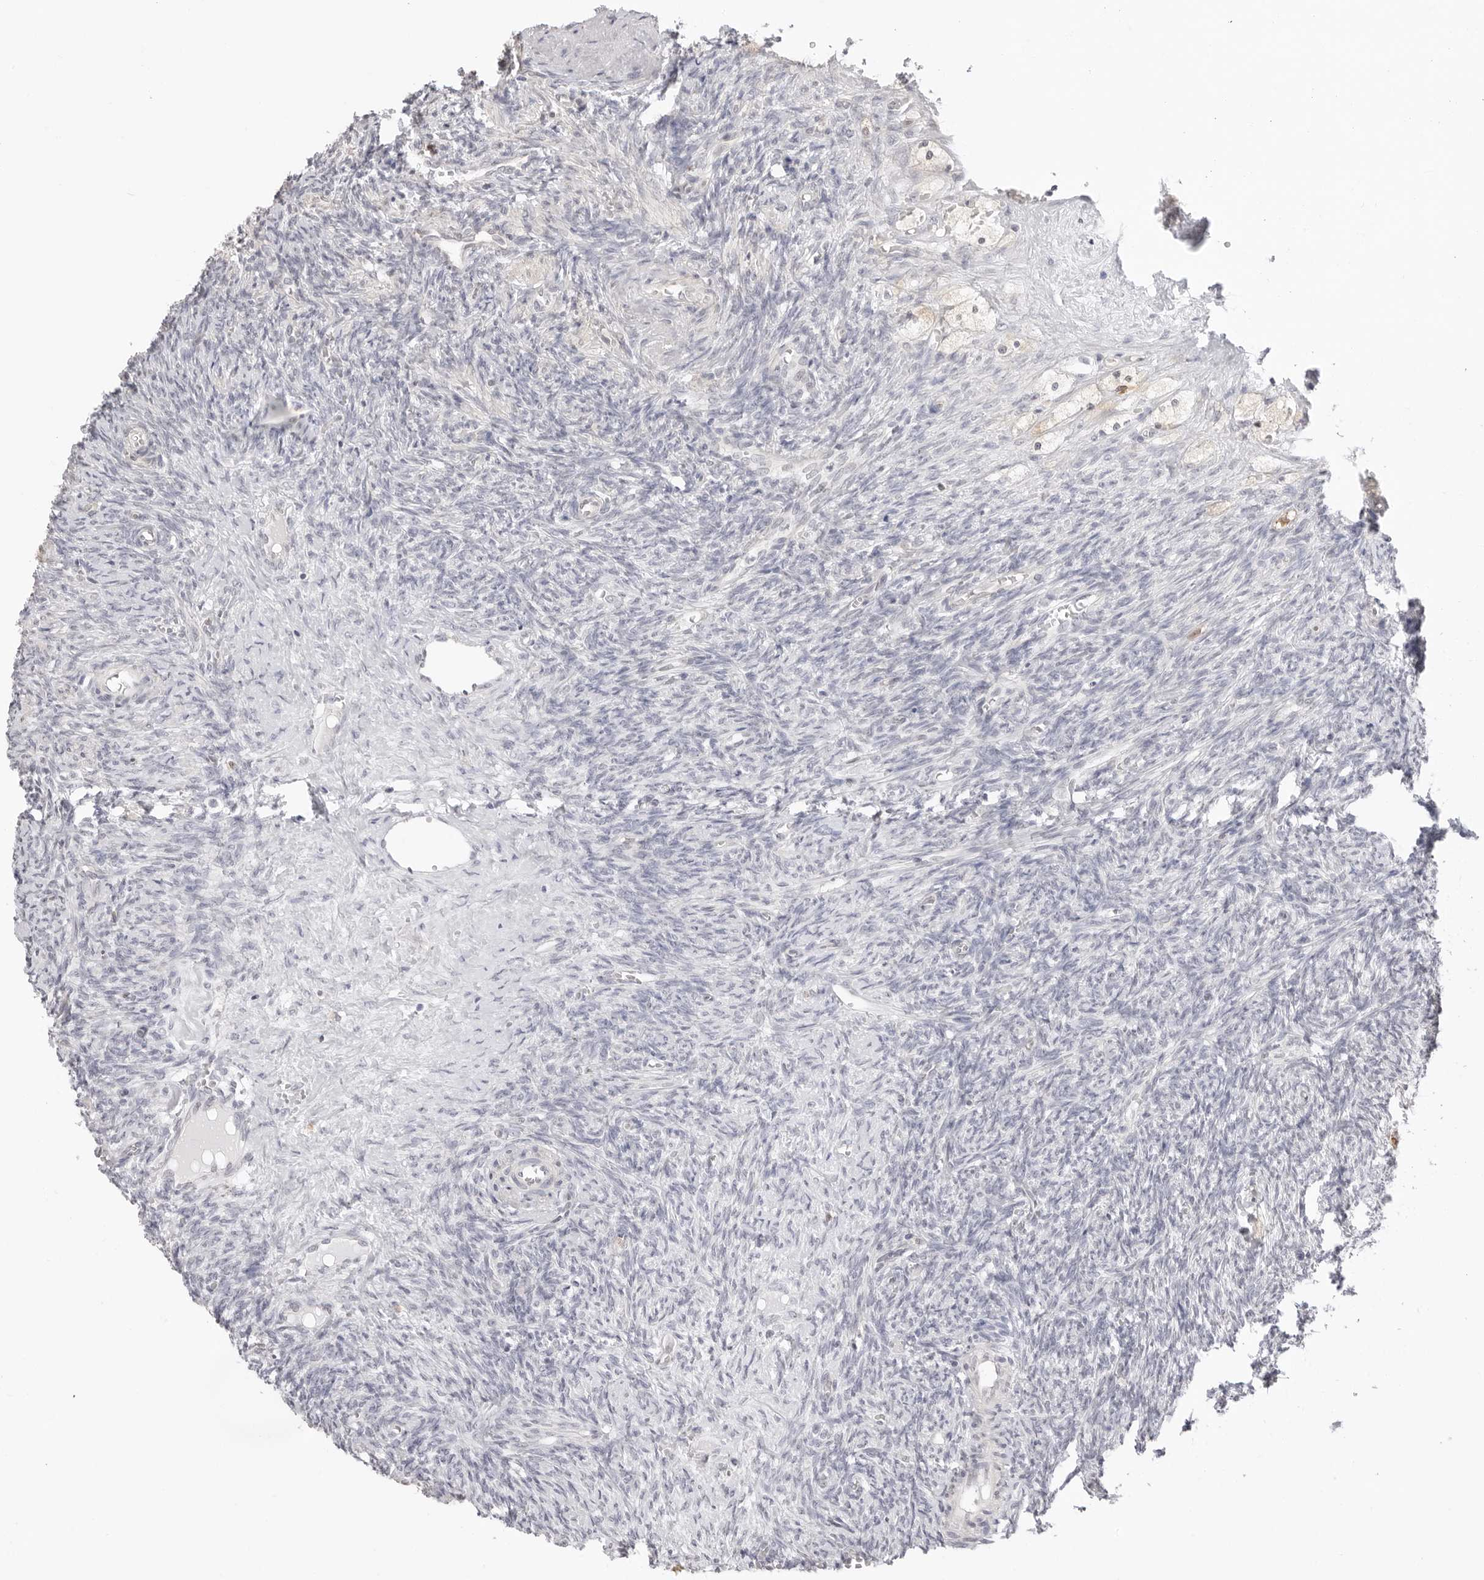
{"staining": {"intensity": "negative", "quantity": "none", "location": "none"}, "tissue": "ovary", "cell_type": "Ovarian stroma cells", "image_type": "normal", "snomed": [{"axis": "morphology", "description": "Normal tissue, NOS"}, {"axis": "topography", "description": "Ovary"}], "caption": "Ovary was stained to show a protein in brown. There is no significant staining in ovarian stroma cells. (DAB immunohistochemistry, high magnification).", "gene": "FDPS", "patient": {"sex": "female", "age": 41}}